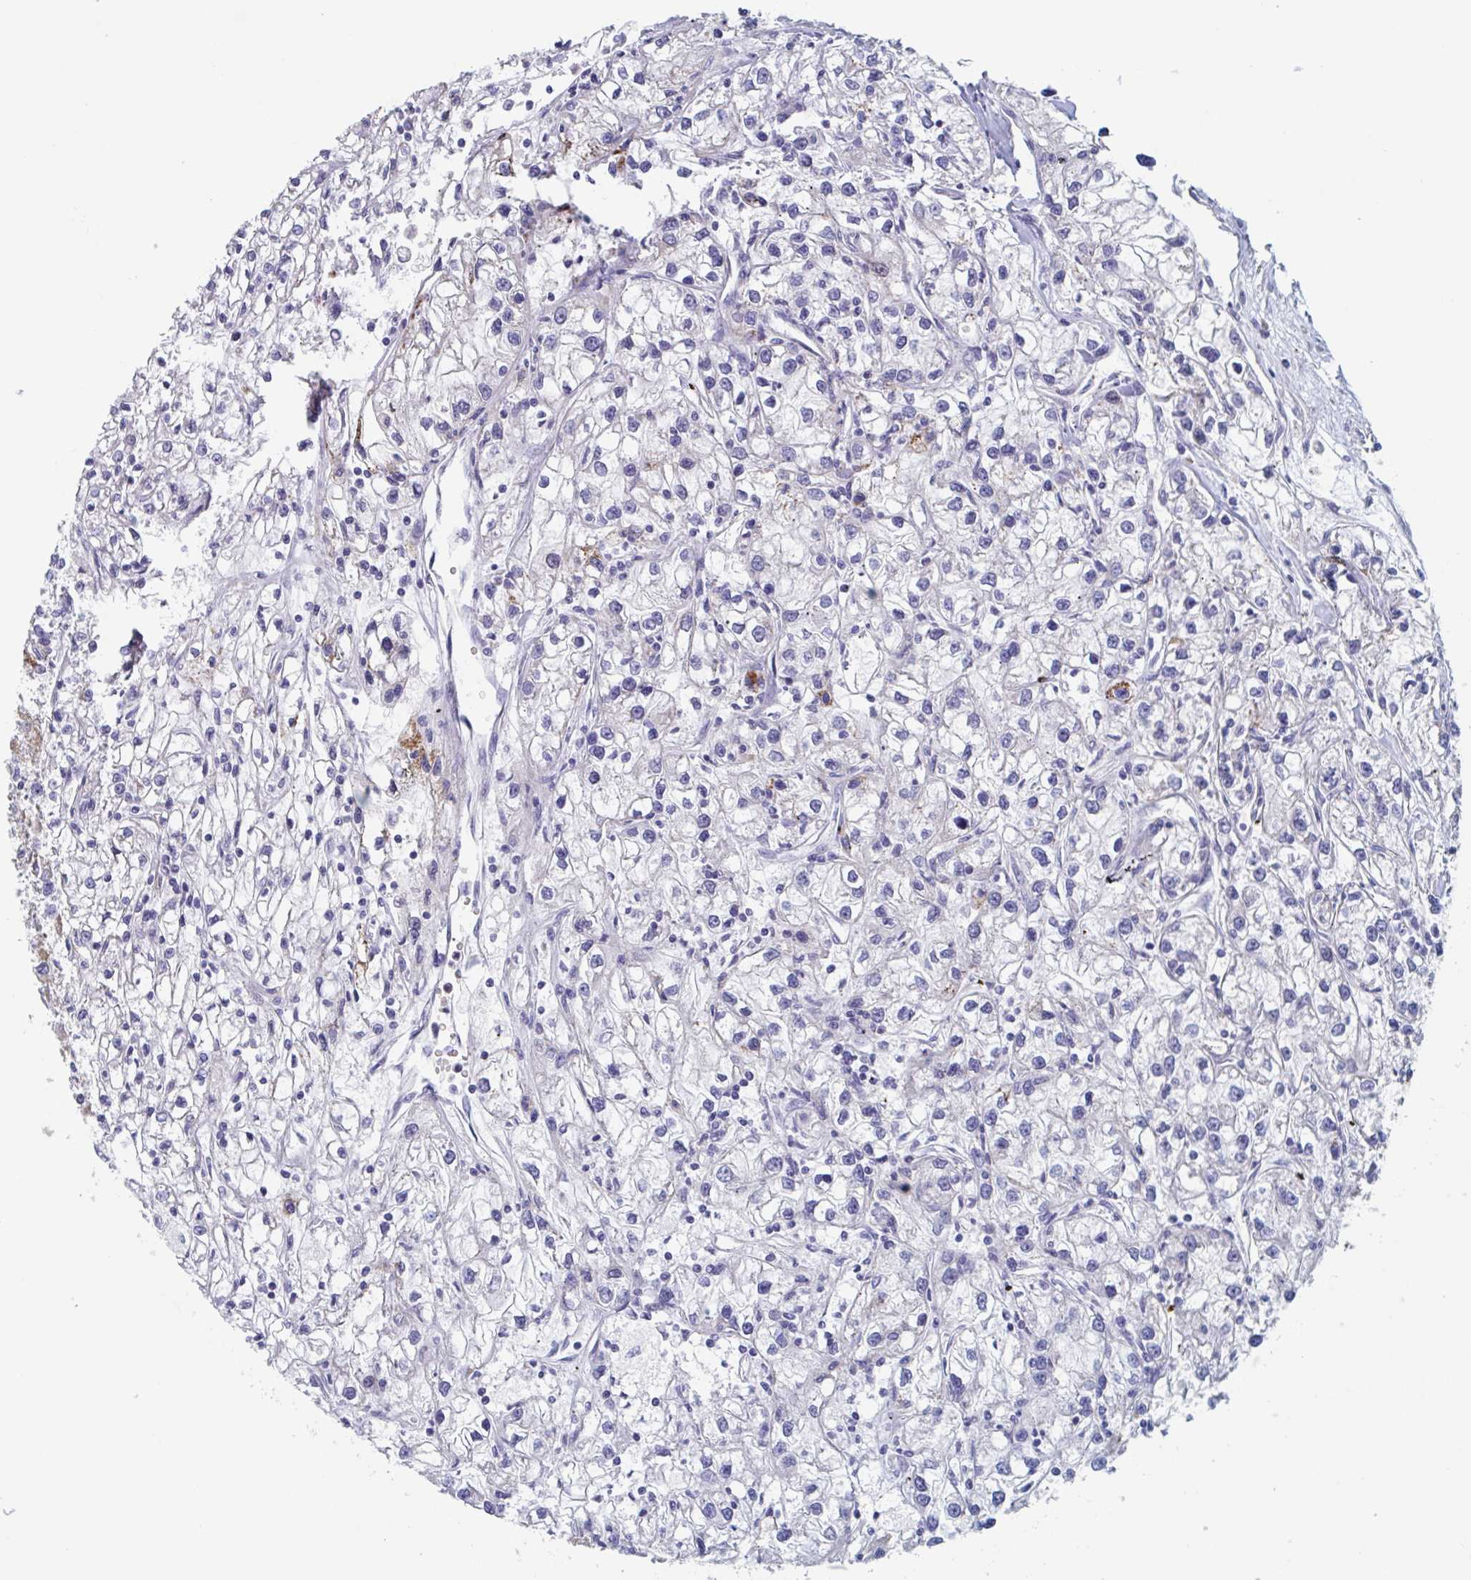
{"staining": {"intensity": "negative", "quantity": "none", "location": "none"}, "tissue": "renal cancer", "cell_type": "Tumor cells", "image_type": "cancer", "snomed": [{"axis": "morphology", "description": "Adenocarcinoma, NOS"}, {"axis": "topography", "description": "Kidney"}], "caption": "DAB immunohistochemical staining of adenocarcinoma (renal) exhibits no significant positivity in tumor cells.", "gene": "MRPL53", "patient": {"sex": "female", "age": 59}}